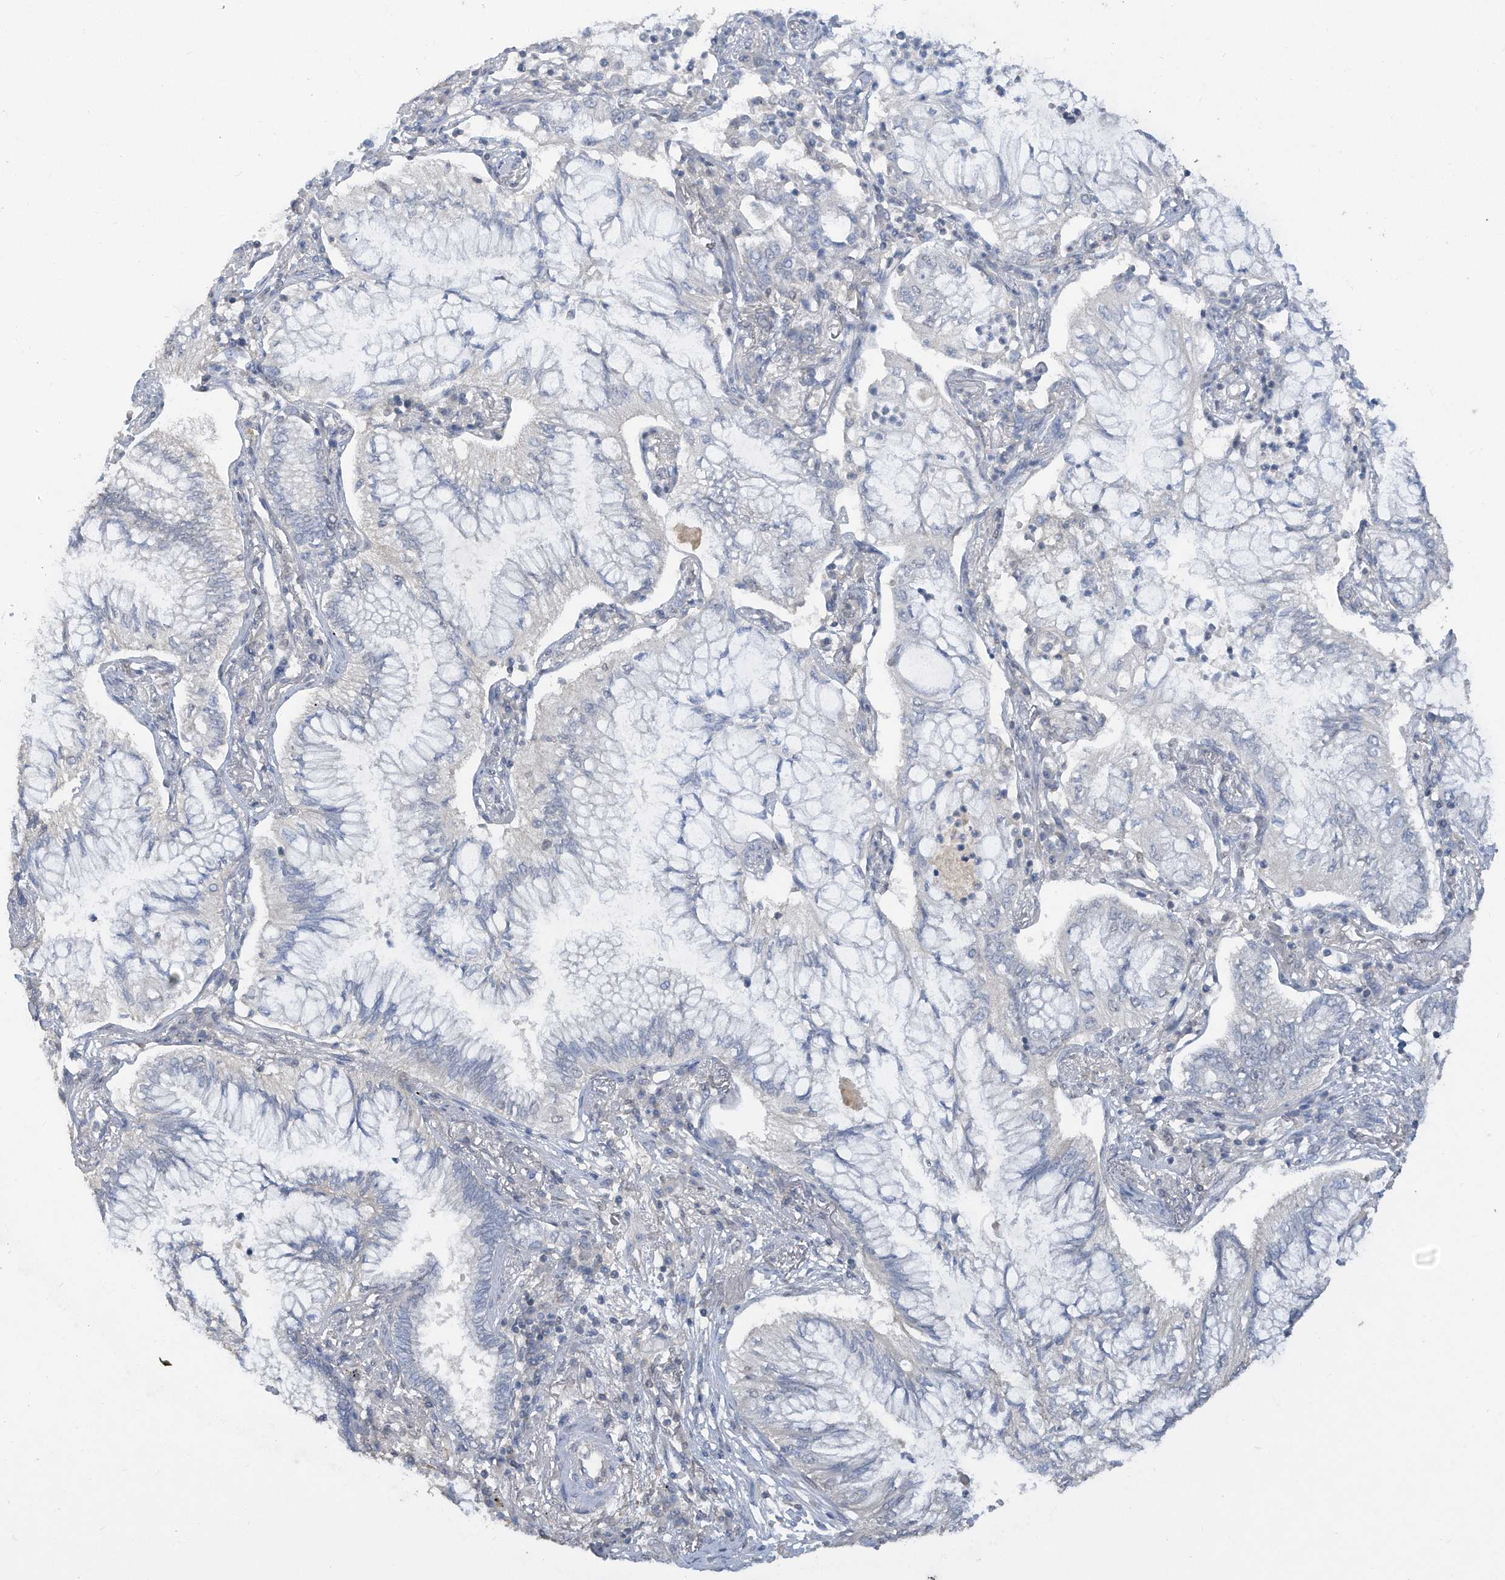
{"staining": {"intensity": "negative", "quantity": "none", "location": "none"}, "tissue": "bronchus", "cell_type": "Respiratory epithelial cells", "image_type": "normal", "snomed": [{"axis": "morphology", "description": "Normal tissue, NOS"}, {"axis": "morphology", "description": "Adenocarcinoma, NOS"}, {"axis": "topography", "description": "Bronchus"}, {"axis": "topography", "description": "Lung"}], "caption": "The IHC photomicrograph has no significant staining in respiratory epithelial cells of bronchus.", "gene": "HAS3", "patient": {"sex": "female", "age": 70}}